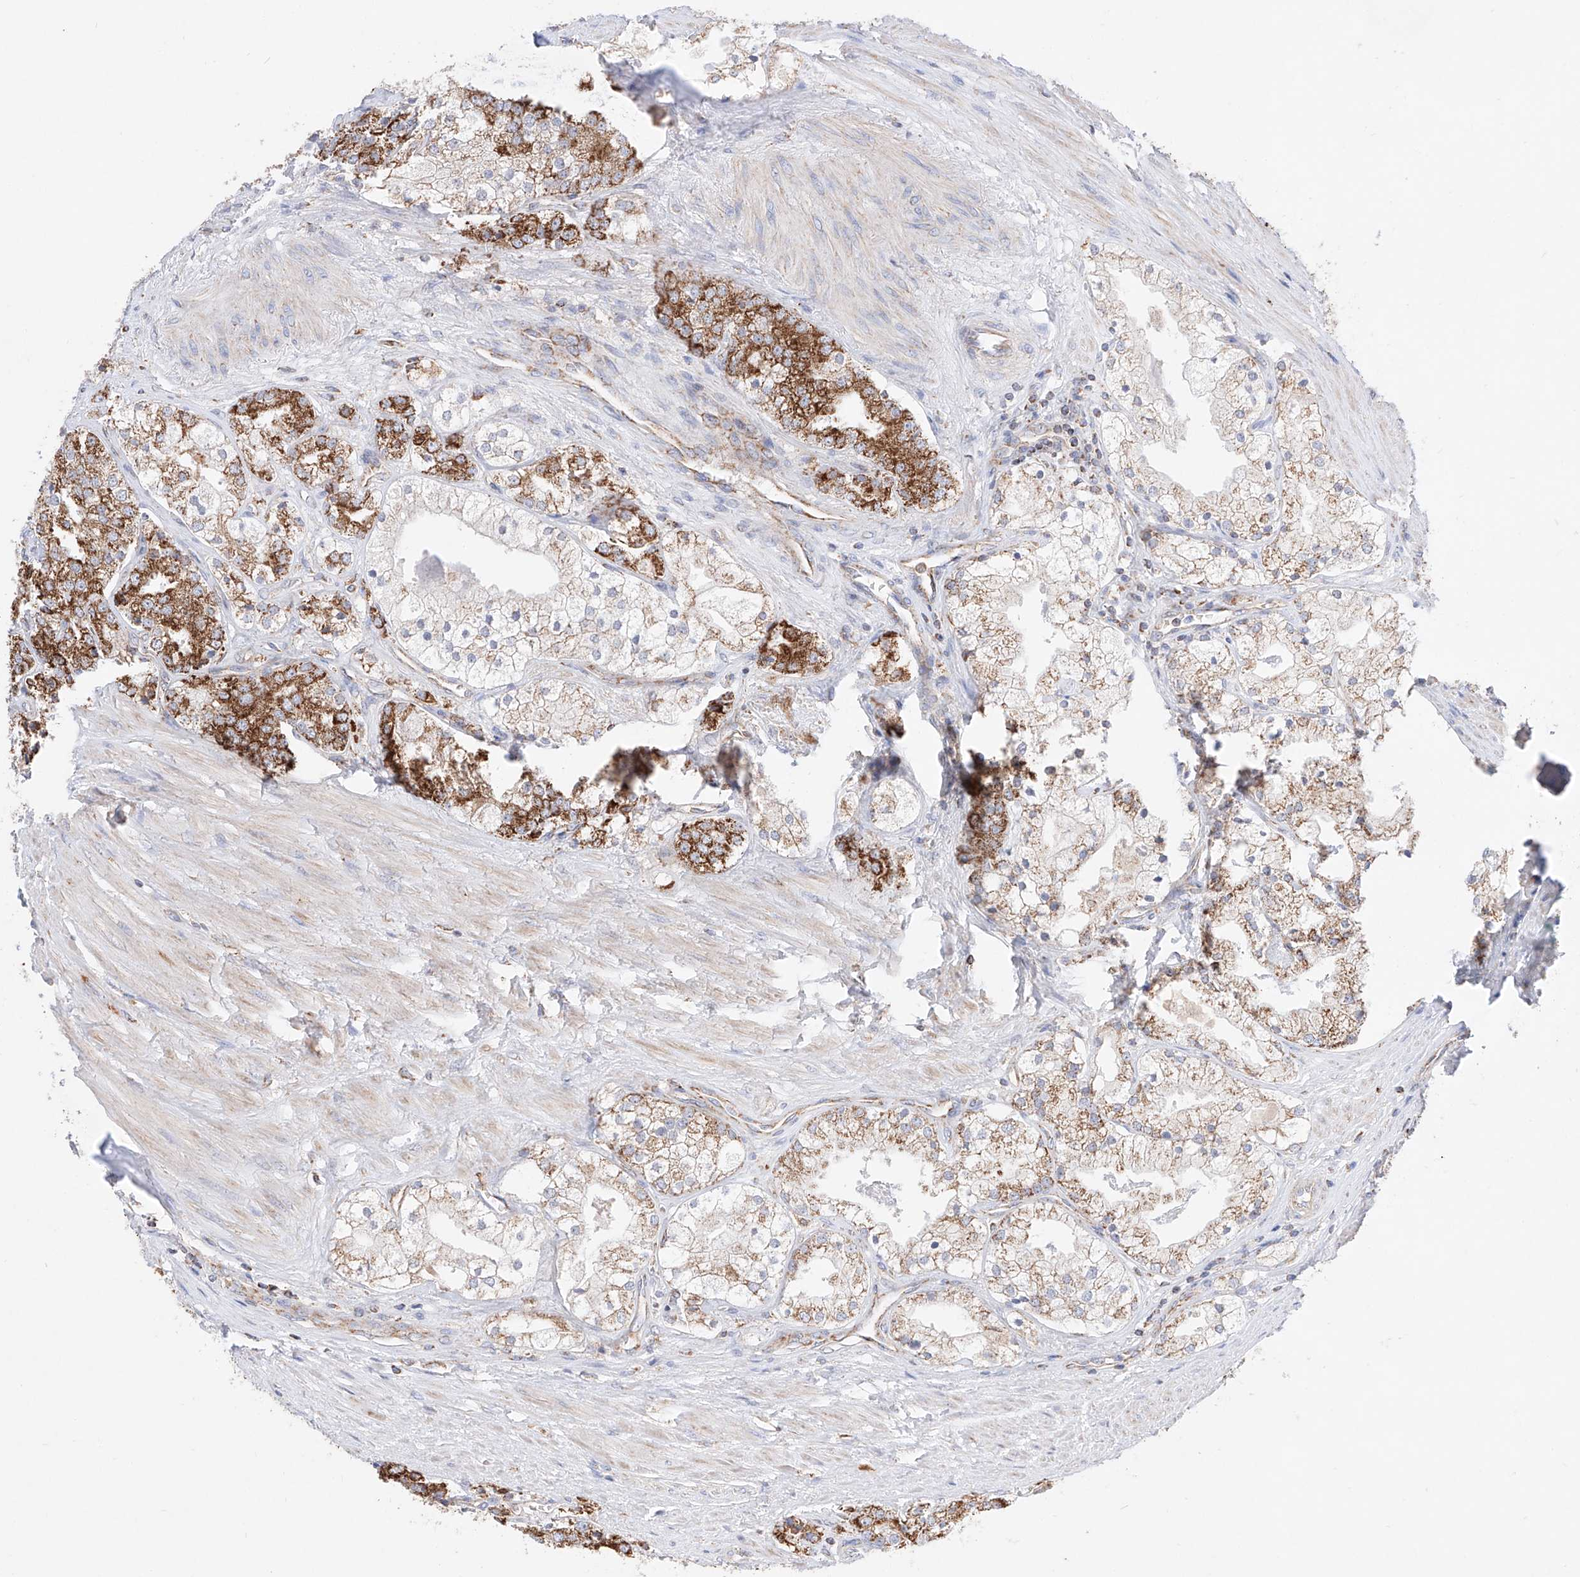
{"staining": {"intensity": "strong", "quantity": "25%-75%", "location": "cytoplasmic/membranous"}, "tissue": "prostate cancer", "cell_type": "Tumor cells", "image_type": "cancer", "snomed": [{"axis": "morphology", "description": "Adenocarcinoma, High grade"}, {"axis": "topography", "description": "Prostate"}], "caption": "Tumor cells demonstrate high levels of strong cytoplasmic/membranous staining in about 25%-75% of cells in prostate cancer (high-grade adenocarcinoma). The staining is performed using DAB (3,3'-diaminobenzidine) brown chromogen to label protein expression. The nuclei are counter-stained blue using hematoxylin.", "gene": "KTI12", "patient": {"sex": "male", "age": 50}}